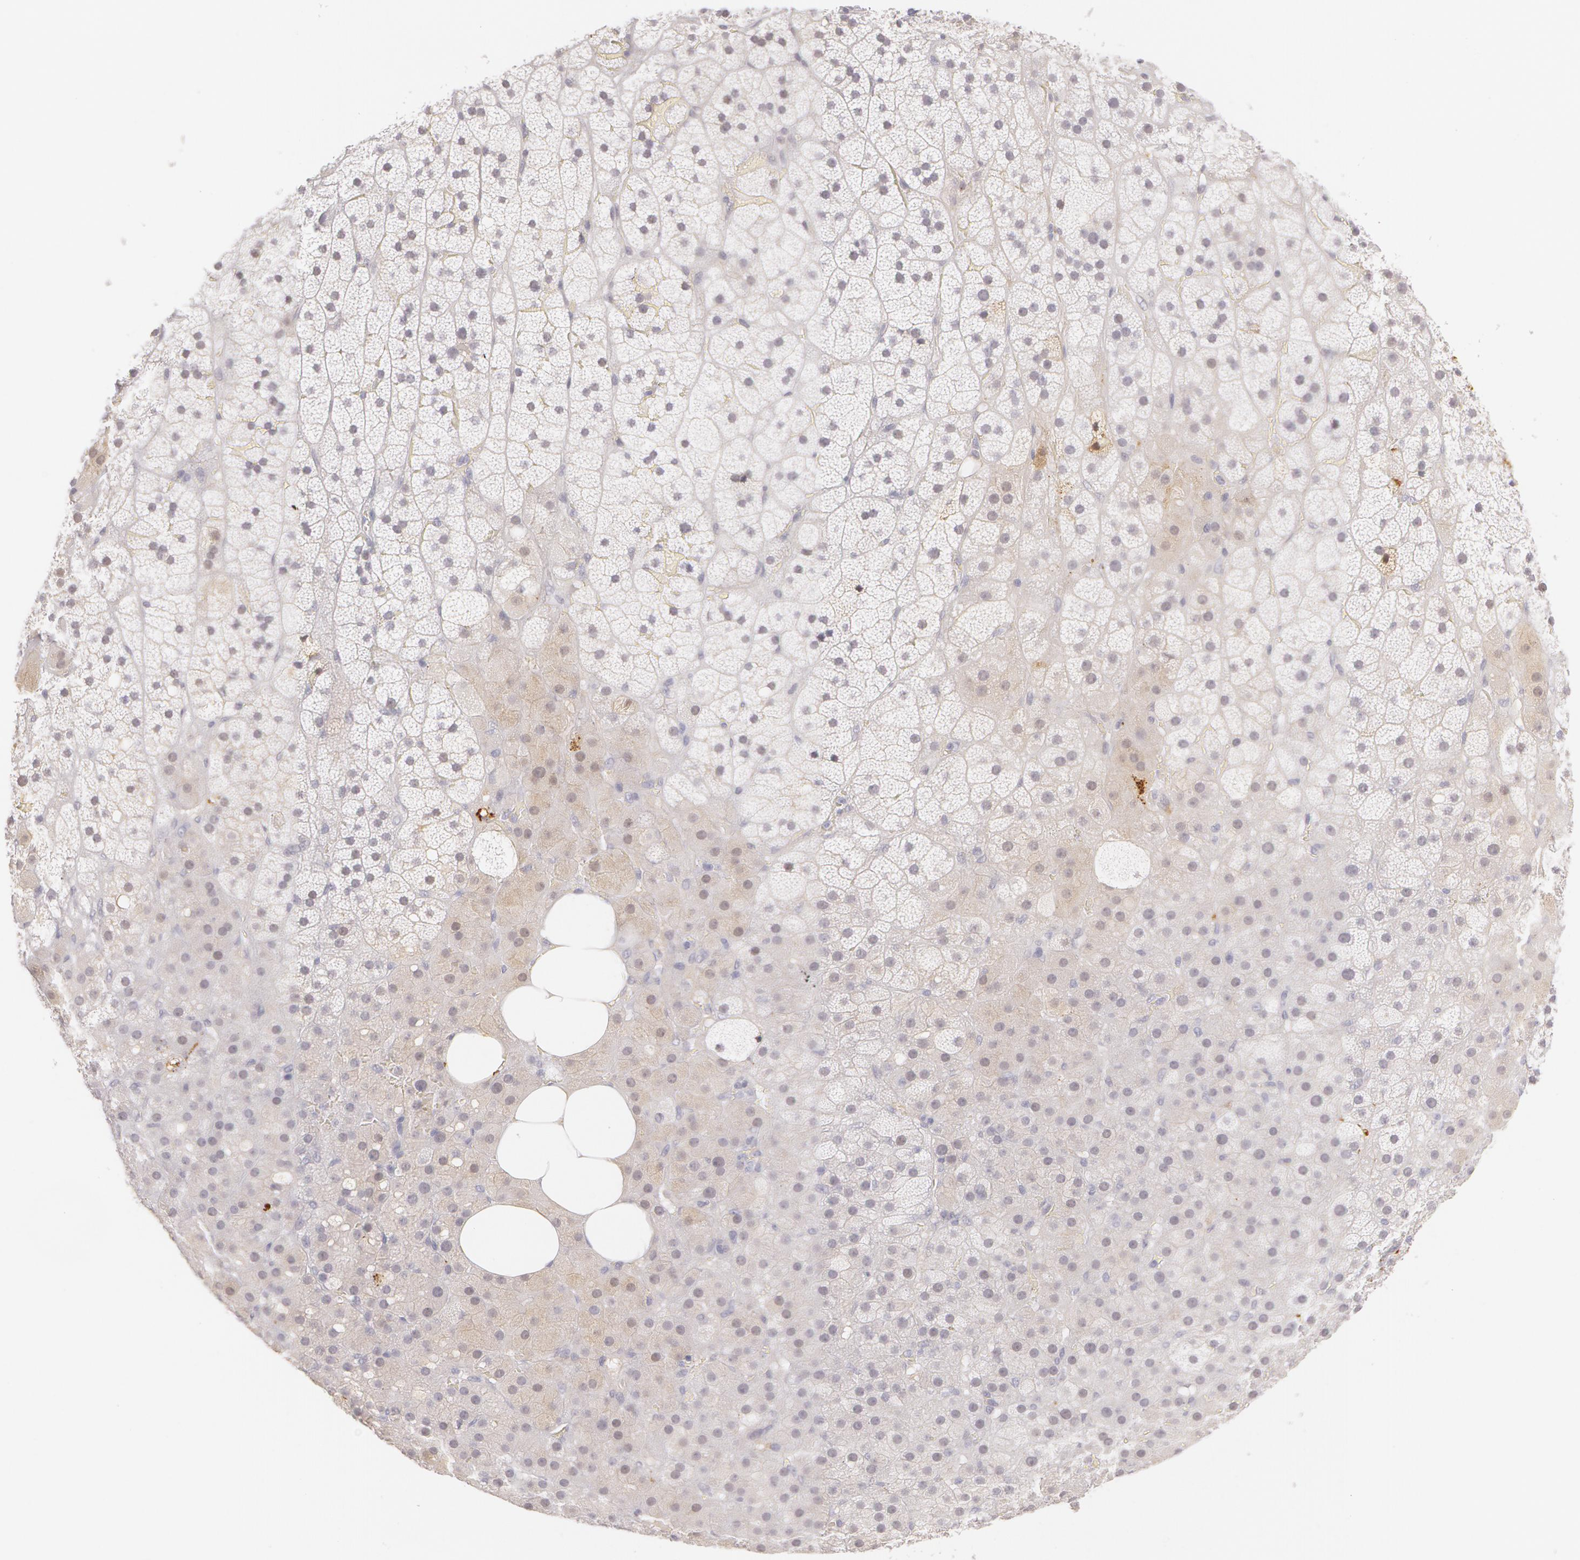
{"staining": {"intensity": "weak", "quantity": "<25%", "location": "nuclear"}, "tissue": "adrenal gland", "cell_type": "Glandular cells", "image_type": "normal", "snomed": [{"axis": "morphology", "description": "Normal tissue, NOS"}, {"axis": "topography", "description": "Adrenal gland"}], "caption": "This micrograph is of normal adrenal gland stained with immunohistochemistry (IHC) to label a protein in brown with the nuclei are counter-stained blue. There is no expression in glandular cells.", "gene": "LBP", "patient": {"sex": "male", "age": 35}}